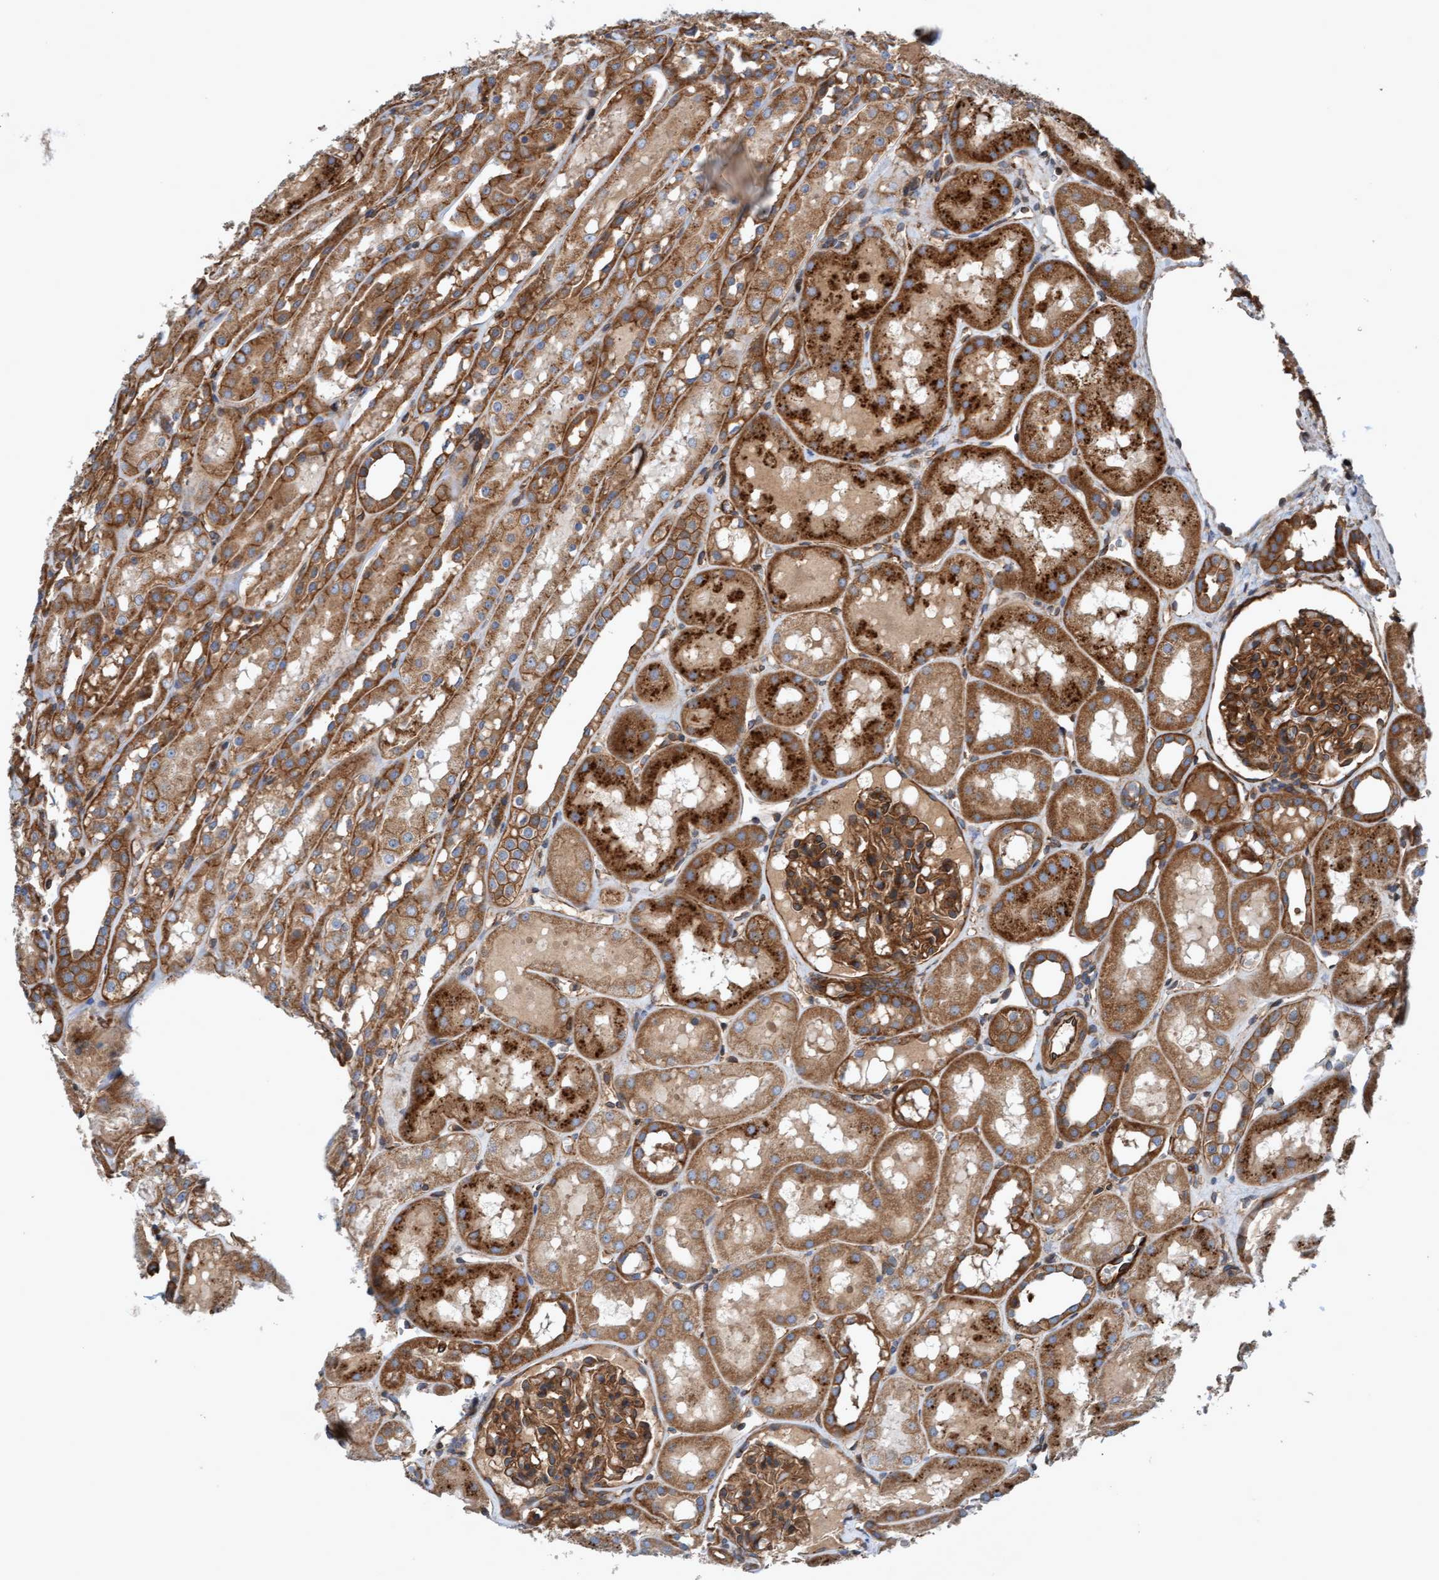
{"staining": {"intensity": "moderate", "quantity": ">75%", "location": "cytoplasmic/membranous"}, "tissue": "kidney", "cell_type": "Cells in glomeruli", "image_type": "normal", "snomed": [{"axis": "morphology", "description": "Normal tissue, NOS"}, {"axis": "topography", "description": "Kidney"}, {"axis": "topography", "description": "Urinary bladder"}], "caption": "Immunohistochemical staining of normal human kidney displays >75% levels of moderate cytoplasmic/membranous protein positivity in approximately >75% of cells in glomeruli. Nuclei are stained in blue.", "gene": "ERAL1", "patient": {"sex": "male", "age": 16}}